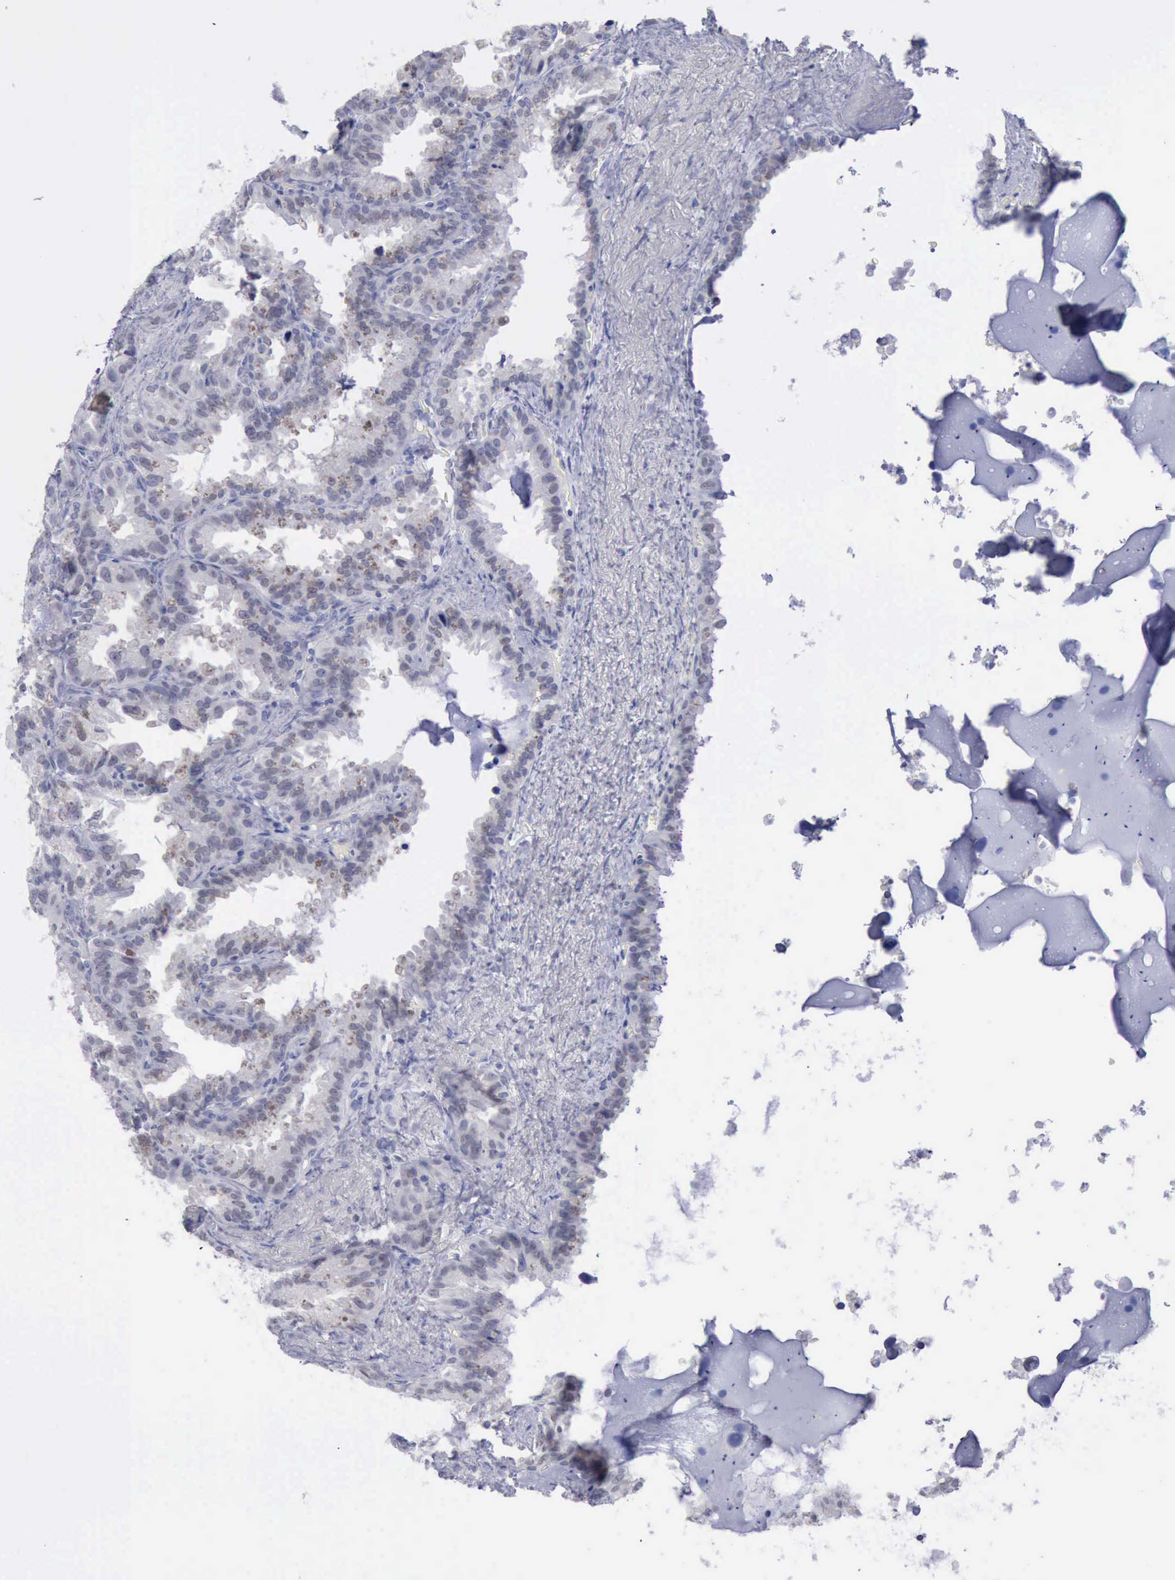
{"staining": {"intensity": "negative", "quantity": "none", "location": "none"}, "tissue": "seminal vesicle", "cell_type": "Glandular cells", "image_type": "normal", "snomed": [{"axis": "morphology", "description": "Normal tissue, NOS"}, {"axis": "topography", "description": "Prostate"}, {"axis": "topography", "description": "Seminal veicle"}], "caption": "Micrograph shows no protein staining in glandular cells of unremarkable seminal vesicle. (IHC, brightfield microscopy, high magnification).", "gene": "SATB2", "patient": {"sex": "male", "age": 63}}